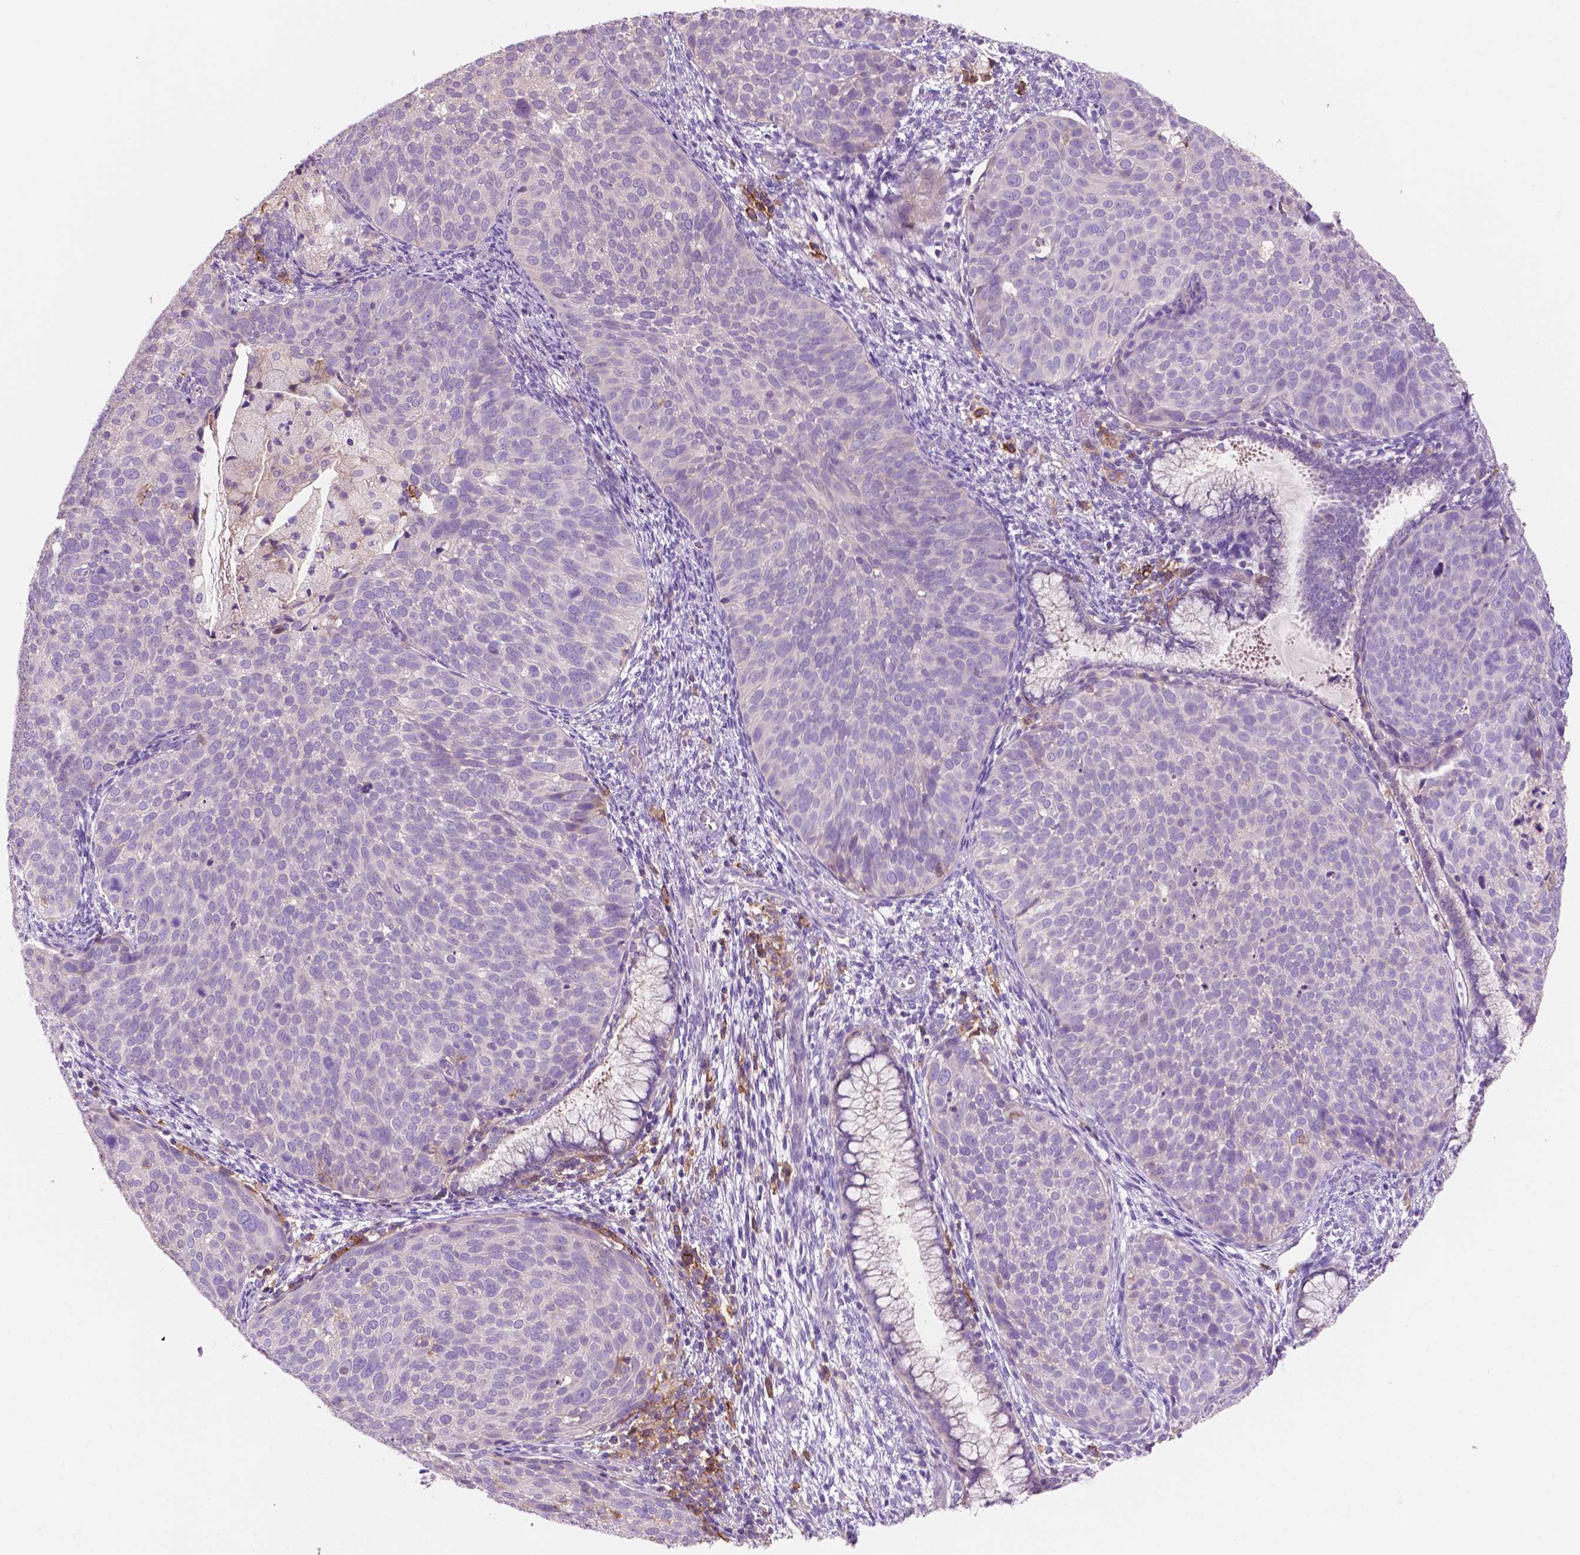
{"staining": {"intensity": "negative", "quantity": "none", "location": "none"}, "tissue": "cervical cancer", "cell_type": "Tumor cells", "image_type": "cancer", "snomed": [{"axis": "morphology", "description": "Squamous cell carcinoma, NOS"}, {"axis": "topography", "description": "Cervix"}], "caption": "Immunohistochemistry photomicrograph of human cervical squamous cell carcinoma stained for a protein (brown), which demonstrates no staining in tumor cells.", "gene": "SEMA4A", "patient": {"sex": "female", "age": 39}}